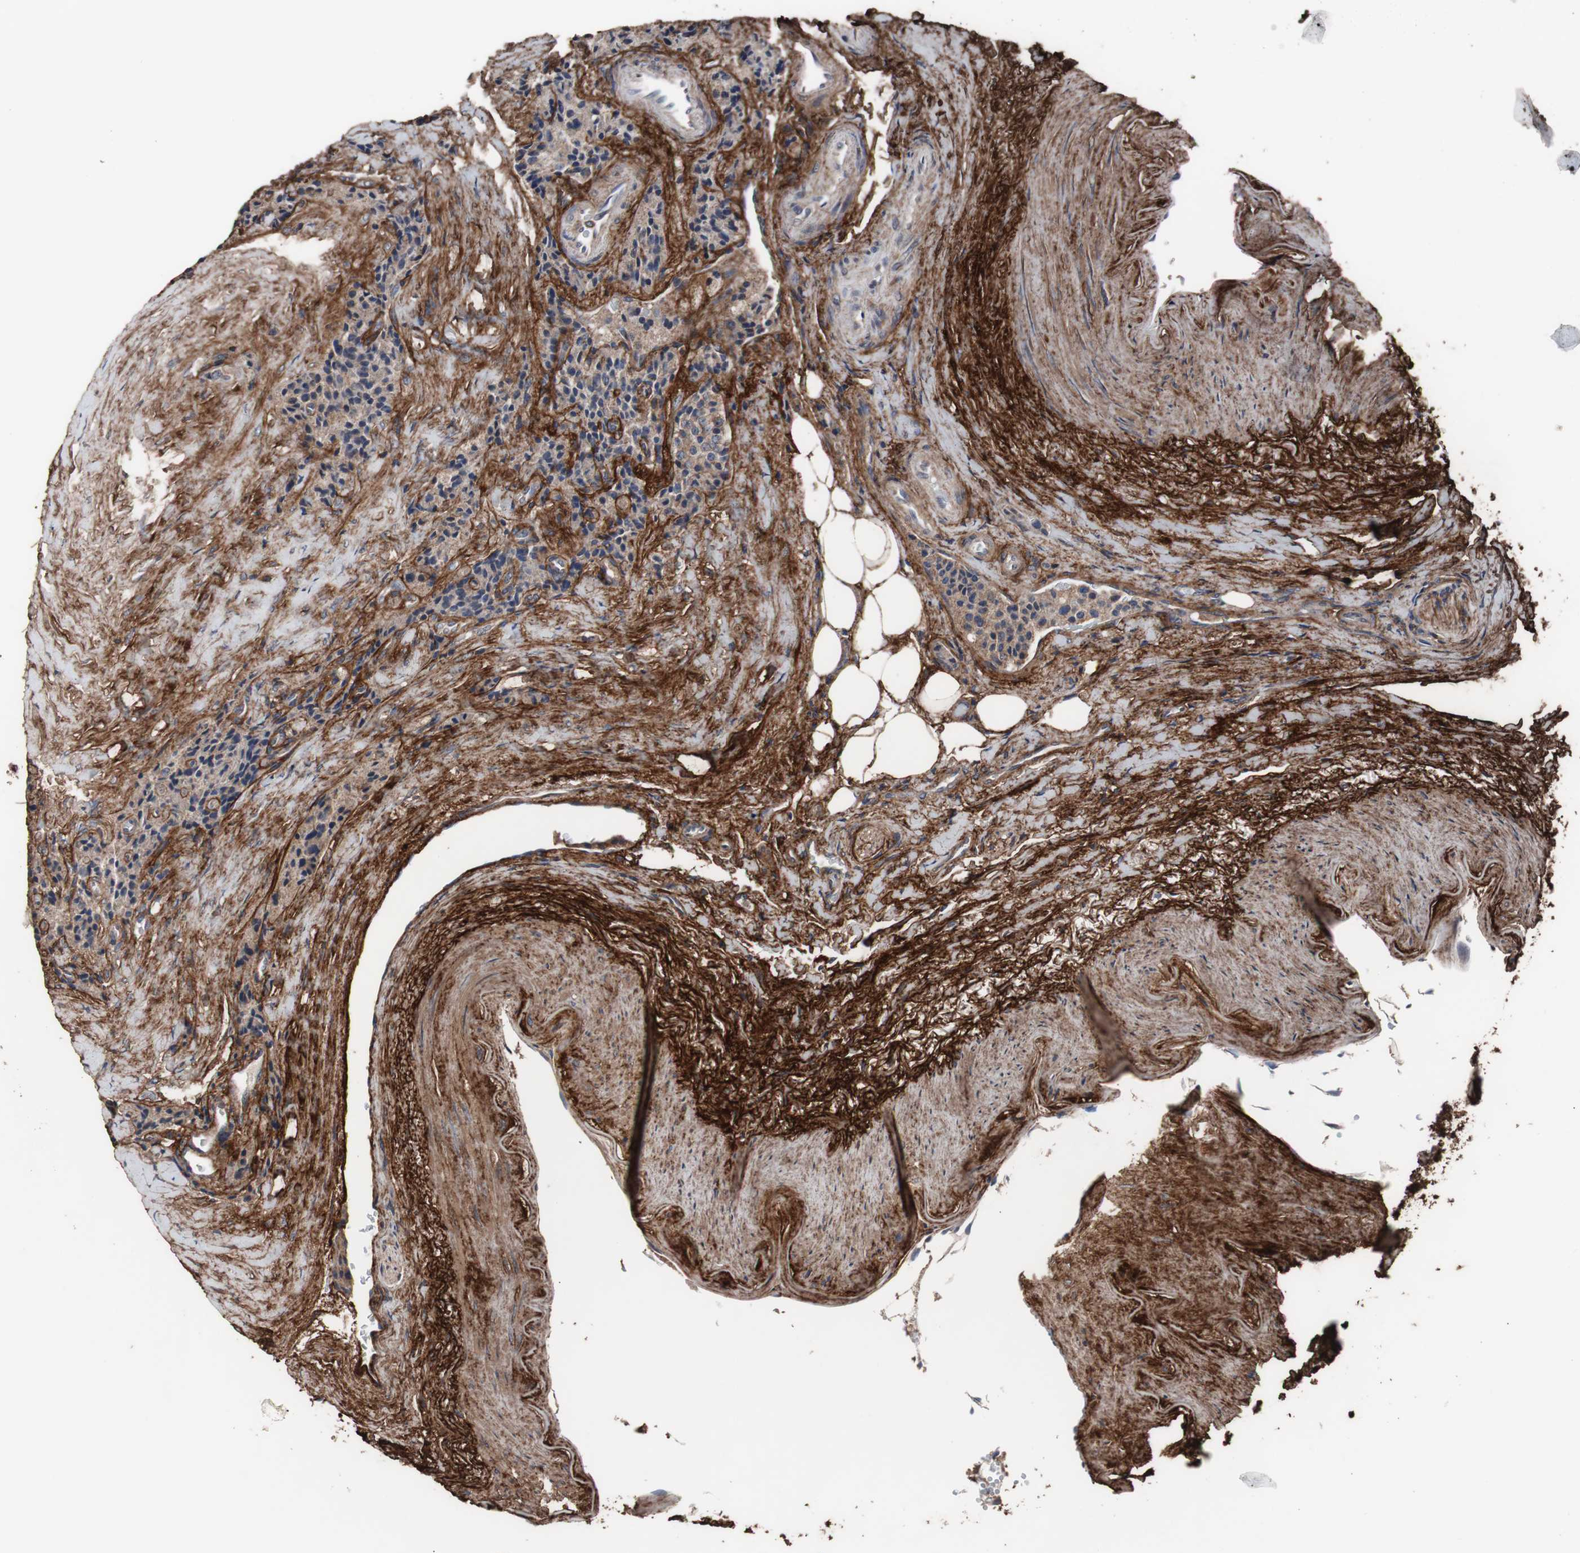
{"staining": {"intensity": "moderate", "quantity": ">75%", "location": "cytoplasmic/membranous"}, "tissue": "carcinoid", "cell_type": "Tumor cells", "image_type": "cancer", "snomed": [{"axis": "morphology", "description": "Carcinoid, malignant, NOS"}, {"axis": "topography", "description": "Colon"}], "caption": "Brown immunohistochemical staining in human carcinoid (malignant) displays moderate cytoplasmic/membranous expression in approximately >75% of tumor cells. The protein of interest is stained brown, and the nuclei are stained in blue (DAB (3,3'-diaminobenzidine) IHC with brightfield microscopy, high magnification).", "gene": "COL6A2", "patient": {"sex": "female", "age": 61}}